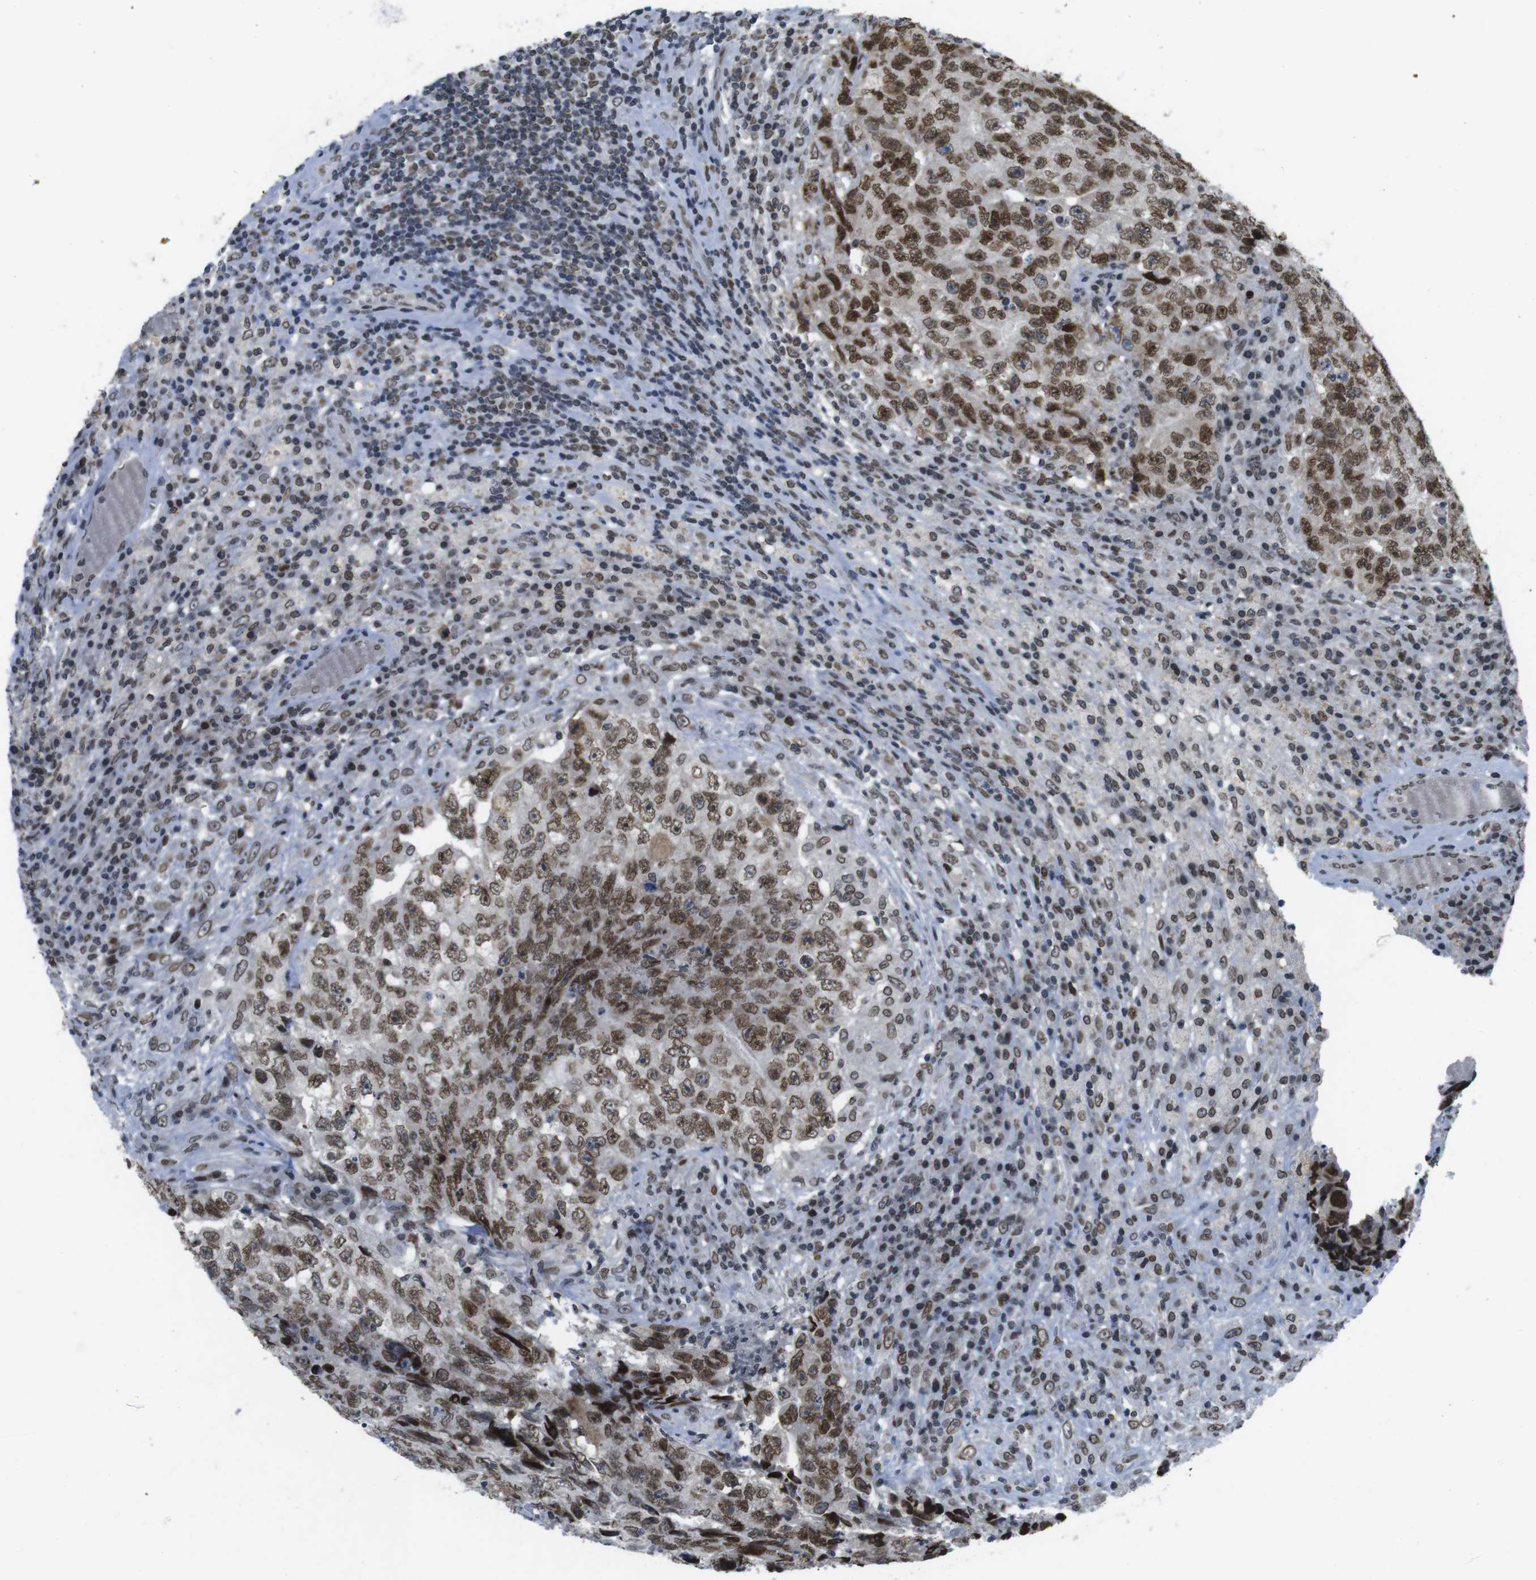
{"staining": {"intensity": "moderate", "quantity": ">75%", "location": "nuclear"}, "tissue": "testis cancer", "cell_type": "Tumor cells", "image_type": "cancer", "snomed": [{"axis": "morphology", "description": "Necrosis, NOS"}, {"axis": "morphology", "description": "Carcinoma, Embryonal, NOS"}, {"axis": "topography", "description": "Testis"}], "caption": "Immunohistochemical staining of testis embryonal carcinoma demonstrates medium levels of moderate nuclear staining in approximately >75% of tumor cells. (brown staining indicates protein expression, while blue staining denotes nuclei).", "gene": "MAD1L1", "patient": {"sex": "male", "age": 19}}